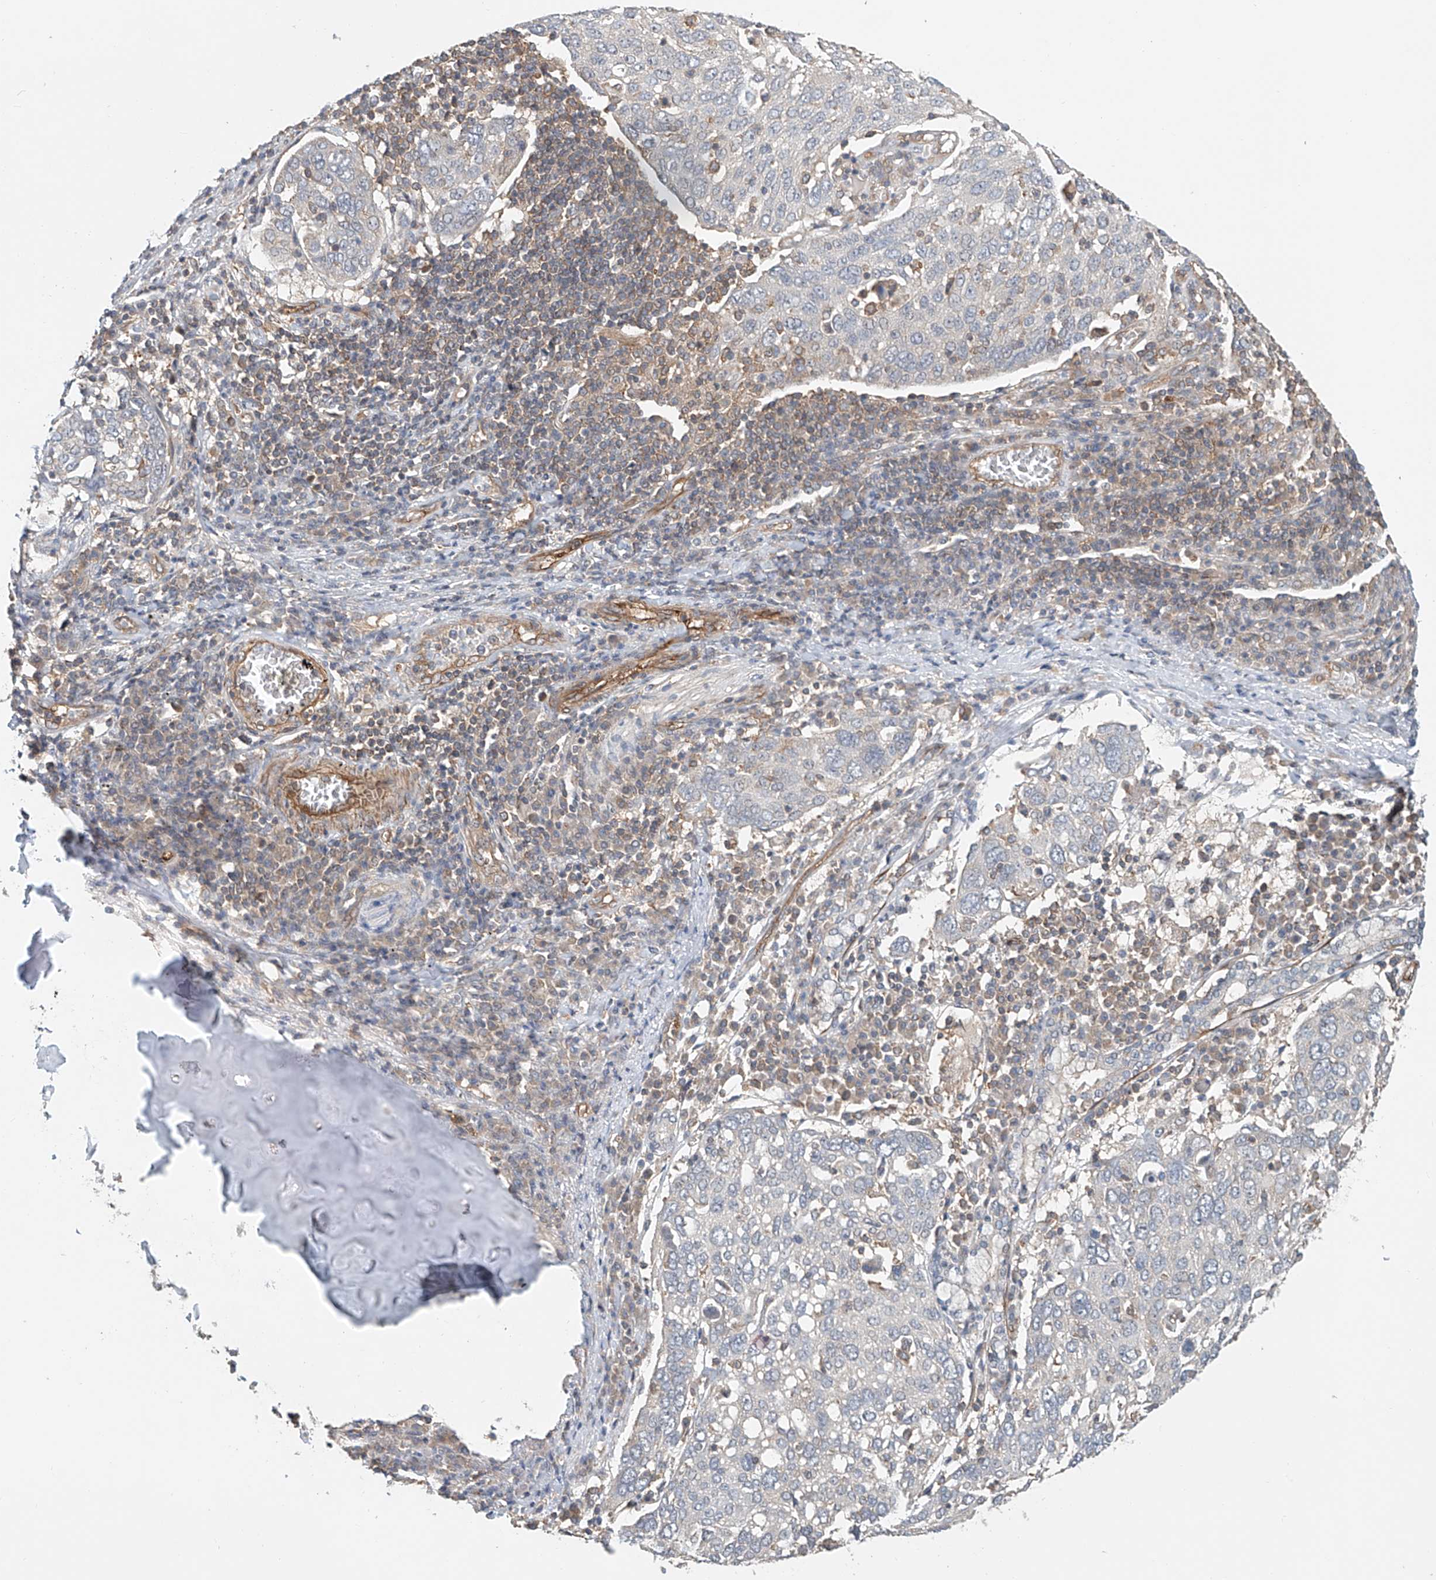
{"staining": {"intensity": "negative", "quantity": "none", "location": "none"}, "tissue": "lung cancer", "cell_type": "Tumor cells", "image_type": "cancer", "snomed": [{"axis": "morphology", "description": "Squamous cell carcinoma, NOS"}, {"axis": "topography", "description": "Lung"}], "caption": "High magnification brightfield microscopy of lung squamous cell carcinoma stained with DAB (3,3'-diaminobenzidine) (brown) and counterstained with hematoxylin (blue): tumor cells show no significant expression.", "gene": "FRYL", "patient": {"sex": "male", "age": 65}}